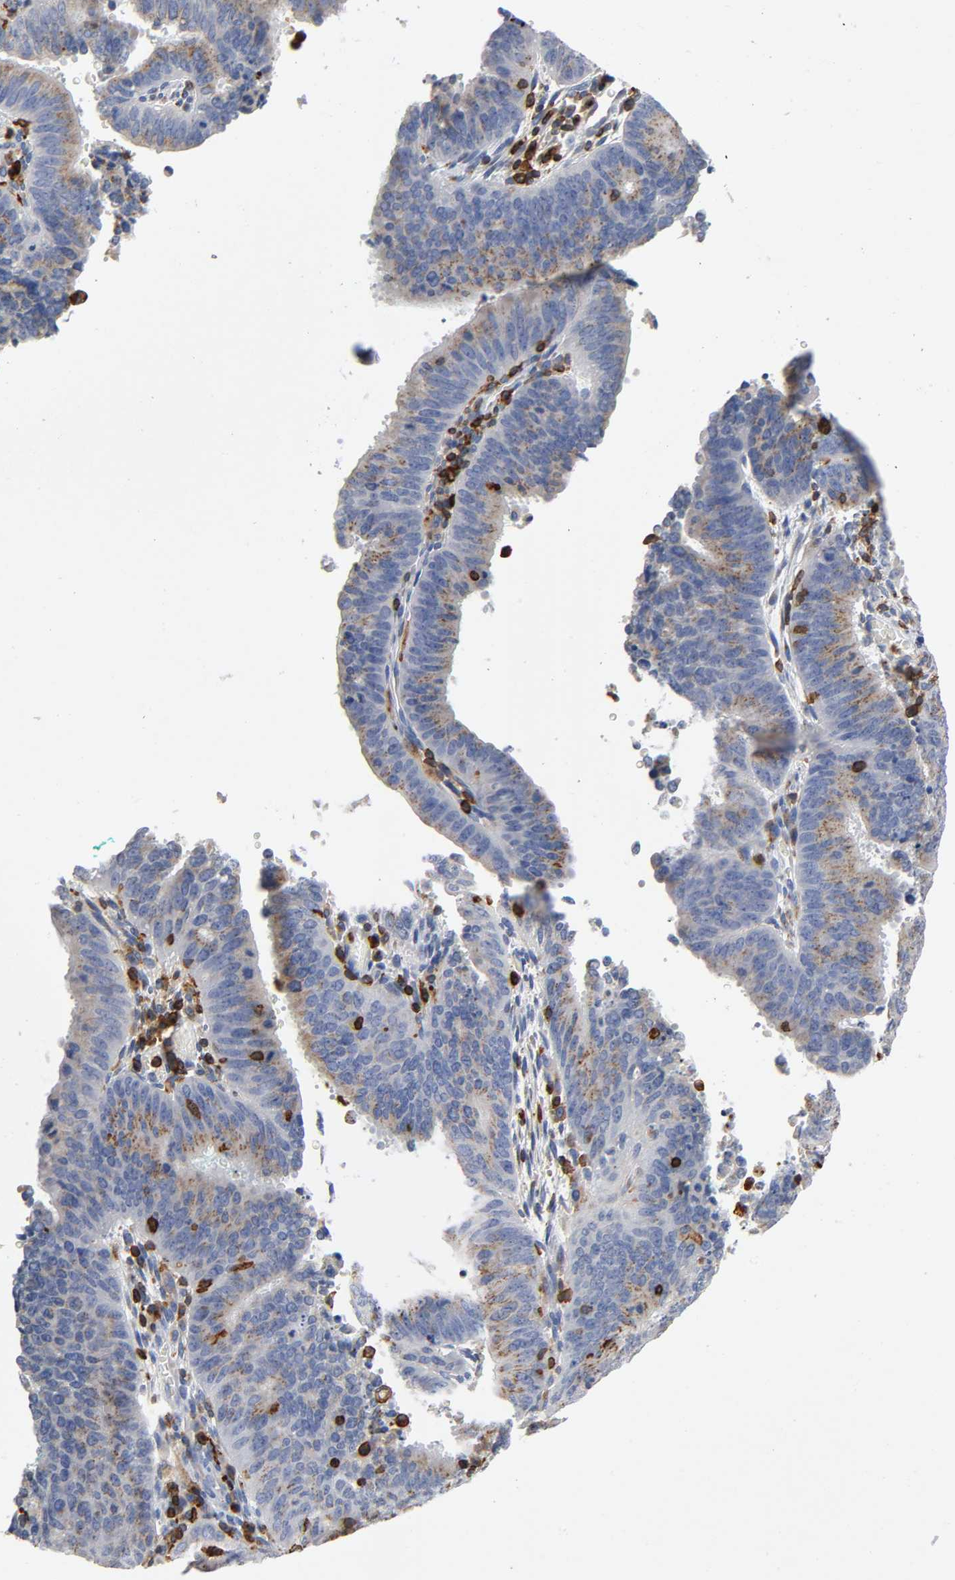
{"staining": {"intensity": "moderate", "quantity": ">75%", "location": "cytoplasmic/membranous"}, "tissue": "cervical cancer", "cell_type": "Tumor cells", "image_type": "cancer", "snomed": [{"axis": "morphology", "description": "Adenocarcinoma, NOS"}, {"axis": "topography", "description": "Cervix"}], "caption": "Brown immunohistochemical staining in cervical cancer displays moderate cytoplasmic/membranous staining in approximately >75% of tumor cells.", "gene": "CAPN10", "patient": {"sex": "female", "age": 44}}